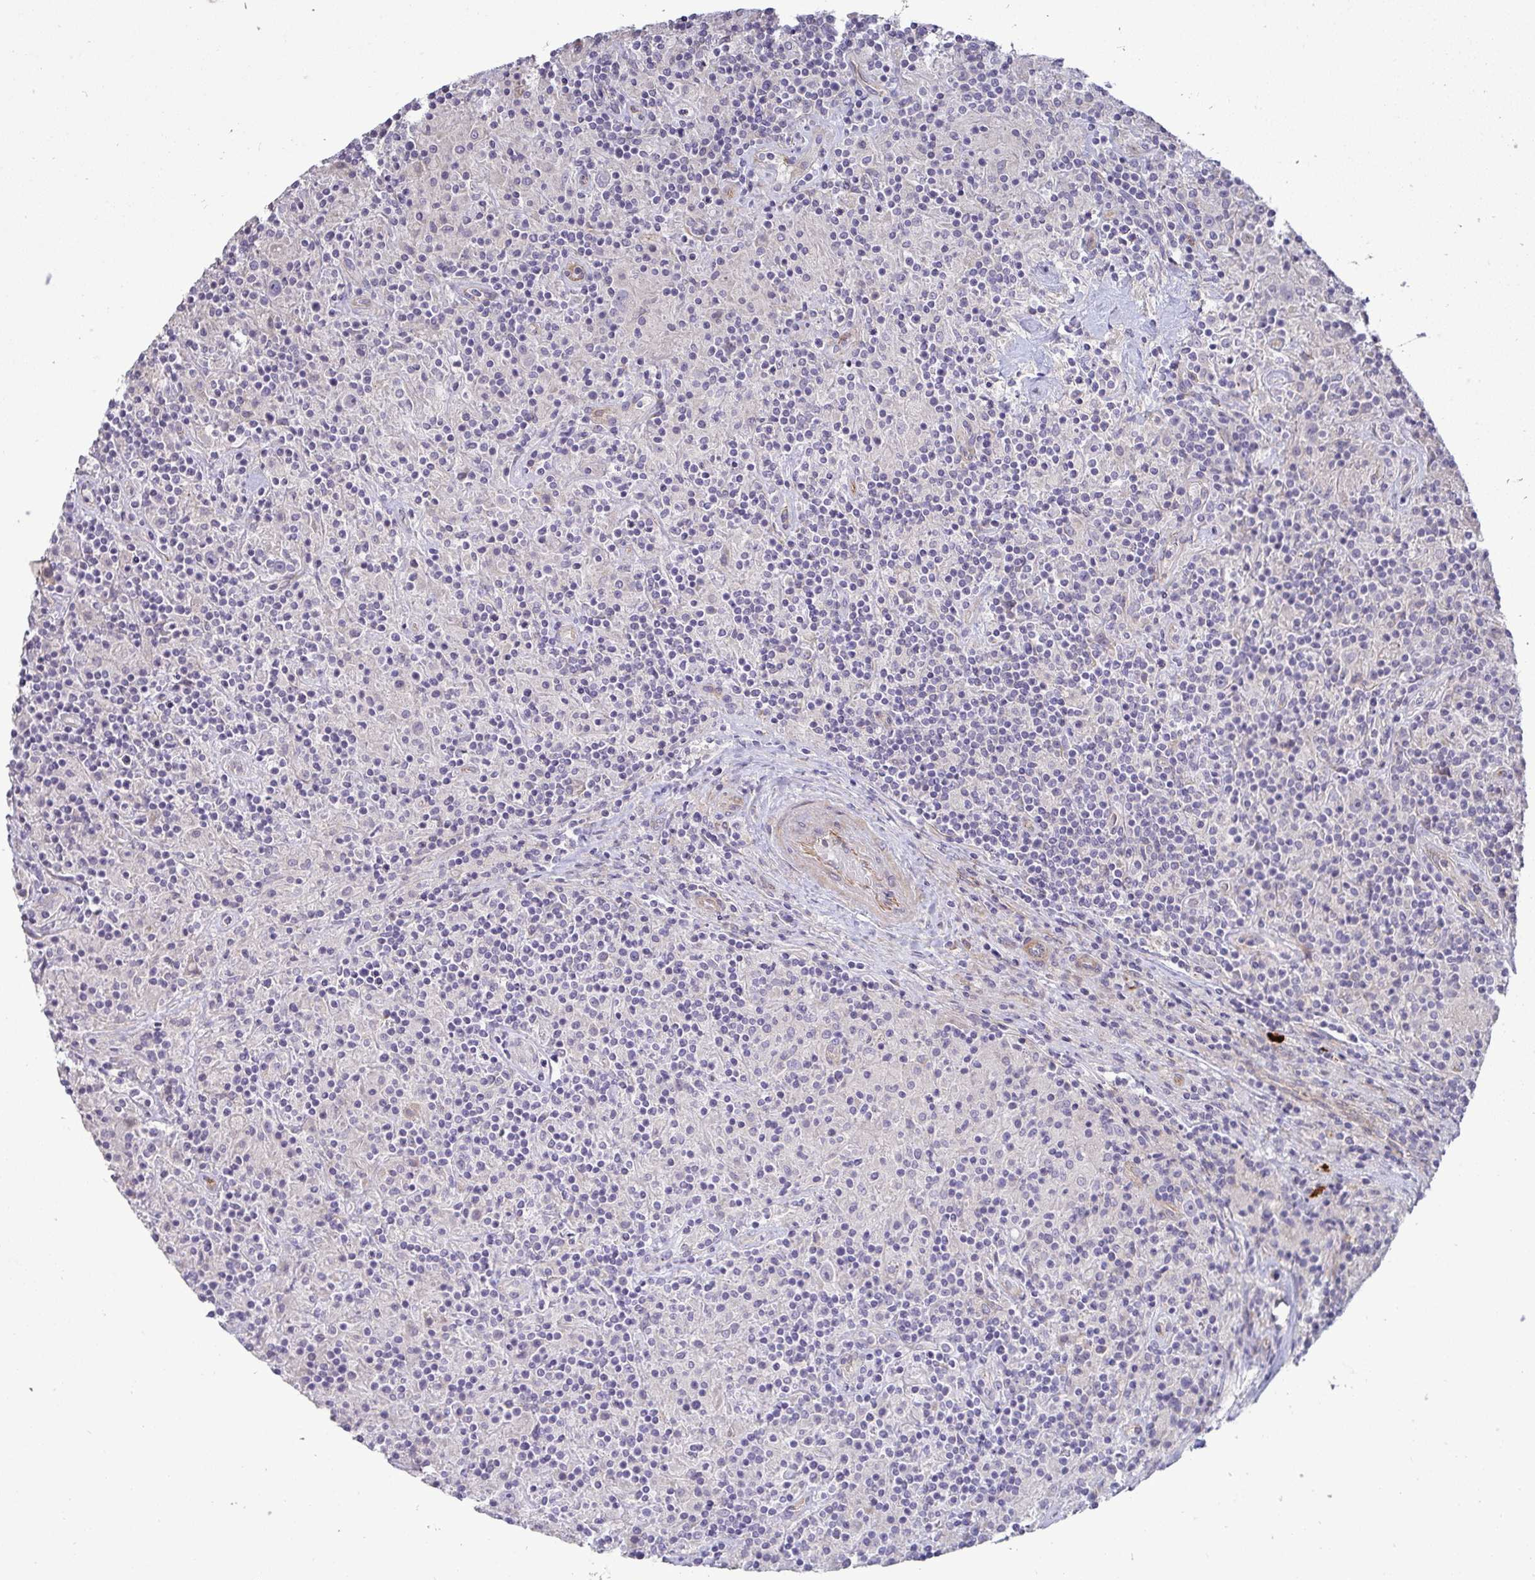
{"staining": {"intensity": "negative", "quantity": "none", "location": "none"}, "tissue": "lymphoma", "cell_type": "Tumor cells", "image_type": "cancer", "snomed": [{"axis": "morphology", "description": "Hodgkin's disease, NOS"}, {"axis": "topography", "description": "Lymph node"}], "caption": "The photomicrograph shows no staining of tumor cells in Hodgkin's disease.", "gene": "SH2D1B", "patient": {"sex": "male", "age": 70}}